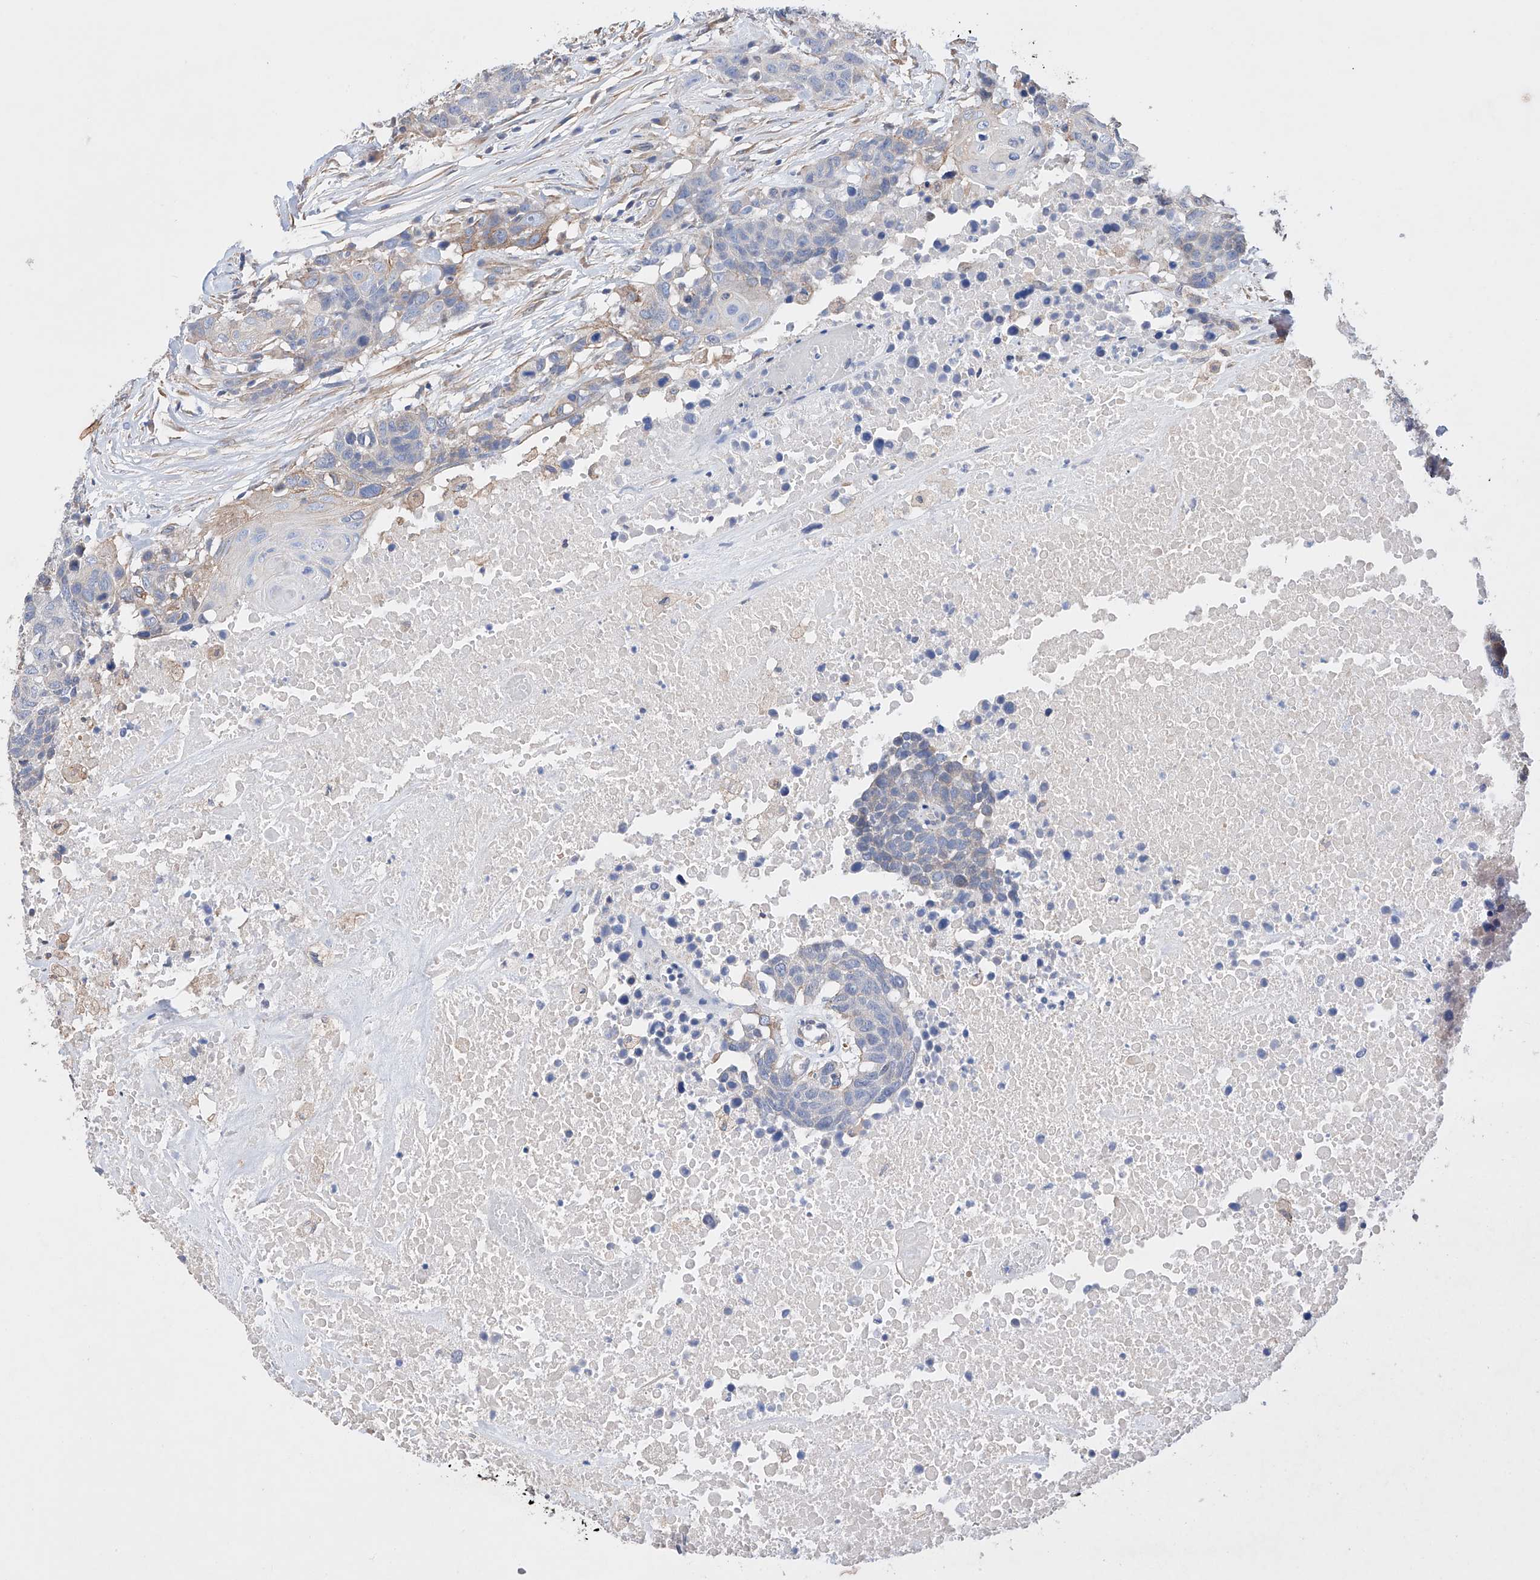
{"staining": {"intensity": "weak", "quantity": "<25%", "location": "cytoplasmic/membranous"}, "tissue": "head and neck cancer", "cell_type": "Tumor cells", "image_type": "cancer", "snomed": [{"axis": "morphology", "description": "Squamous cell carcinoma, NOS"}, {"axis": "topography", "description": "Head-Neck"}], "caption": "Tumor cells show no significant protein positivity in head and neck squamous cell carcinoma.", "gene": "AFG1L", "patient": {"sex": "male", "age": 66}}